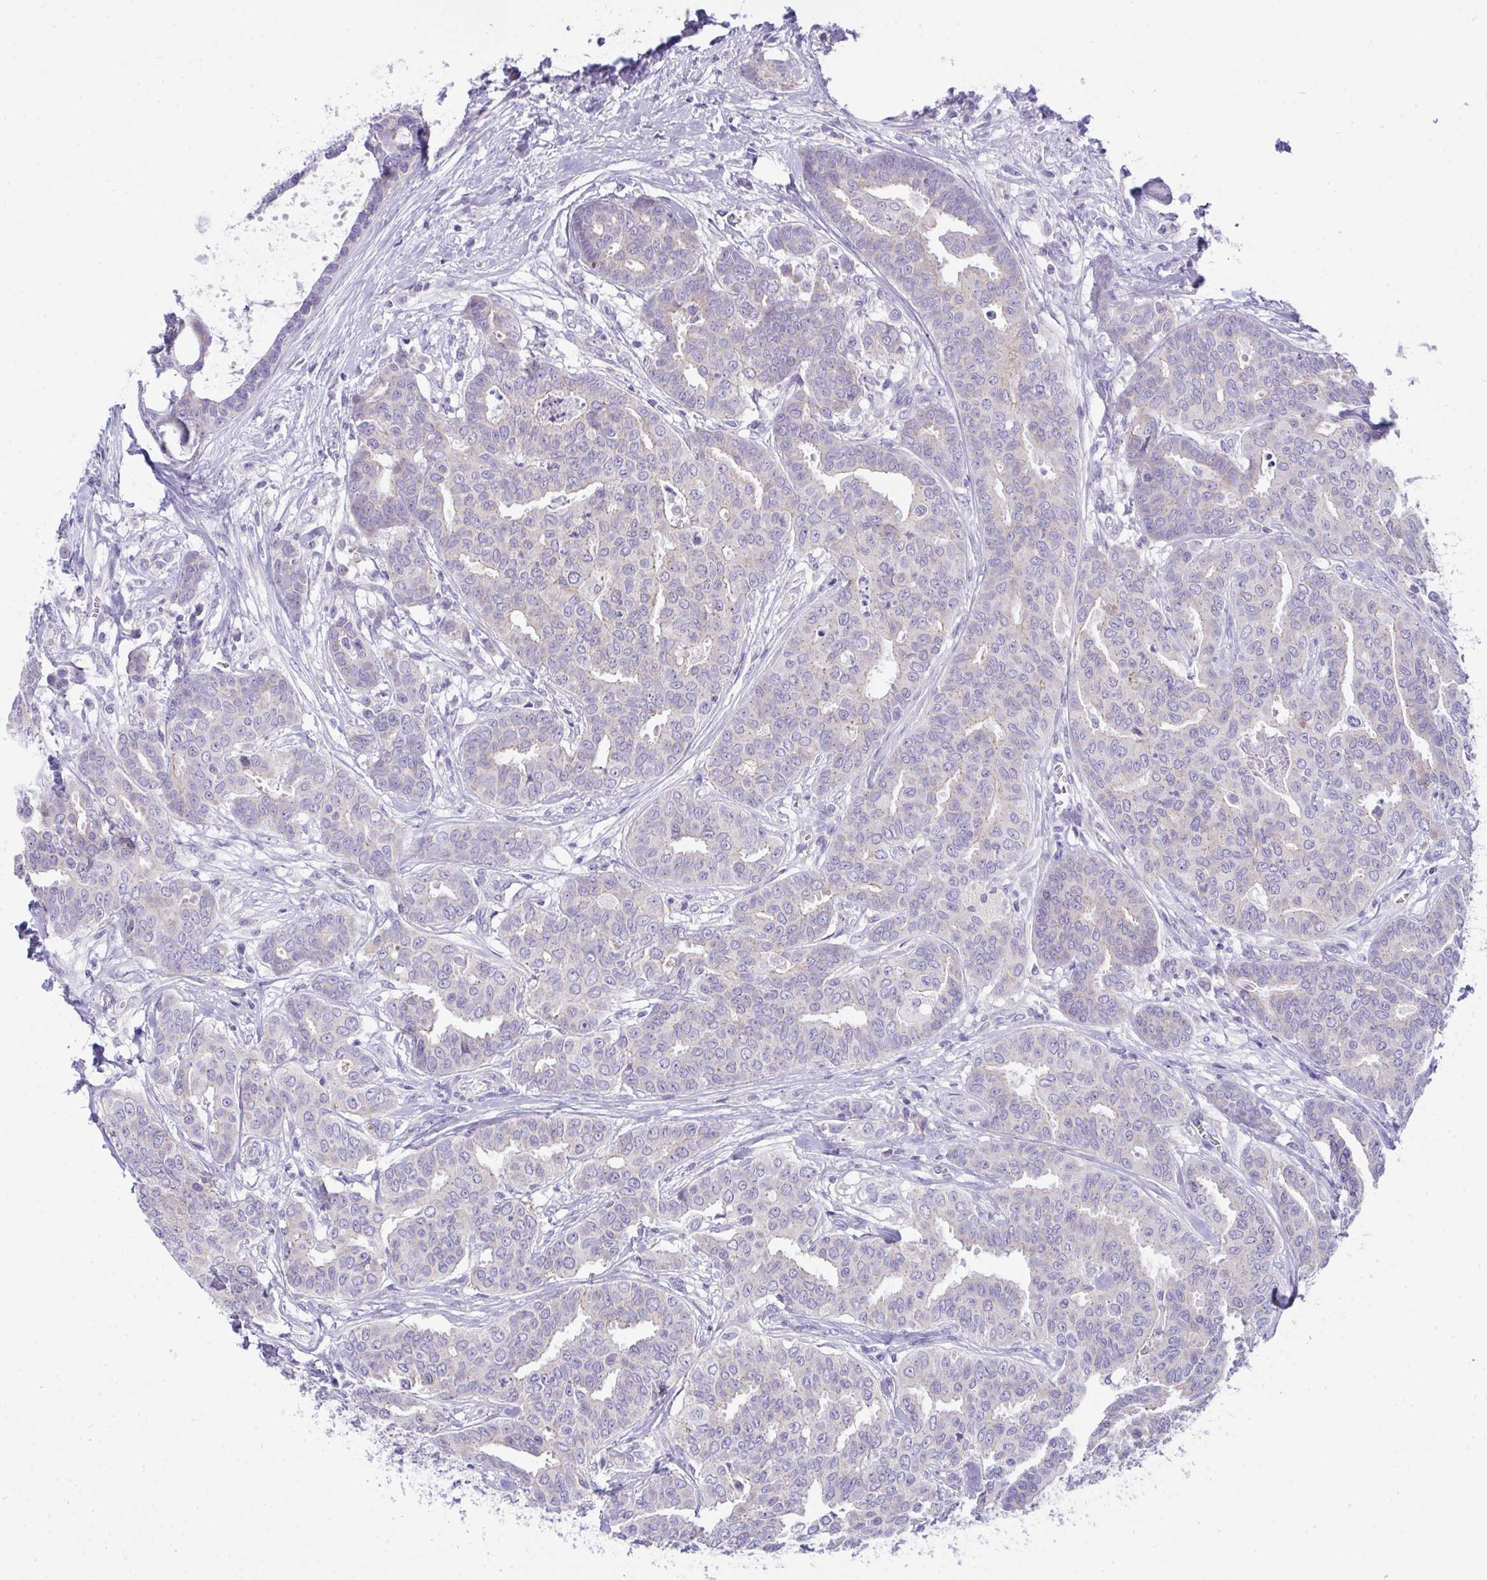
{"staining": {"intensity": "negative", "quantity": "none", "location": "none"}, "tissue": "breast cancer", "cell_type": "Tumor cells", "image_type": "cancer", "snomed": [{"axis": "morphology", "description": "Duct carcinoma"}, {"axis": "topography", "description": "Breast"}], "caption": "Image shows no significant protein positivity in tumor cells of breast cancer (invasive ductal carcinoma). Brightfield microscopy of IHC stained with DAB (3,3'-diaminobenzidine) (brown) and hematoxylin (blue), captured at high magnification.", "gene": "PLA2G12B", "patient": {"sex": "female", "age": 45}}